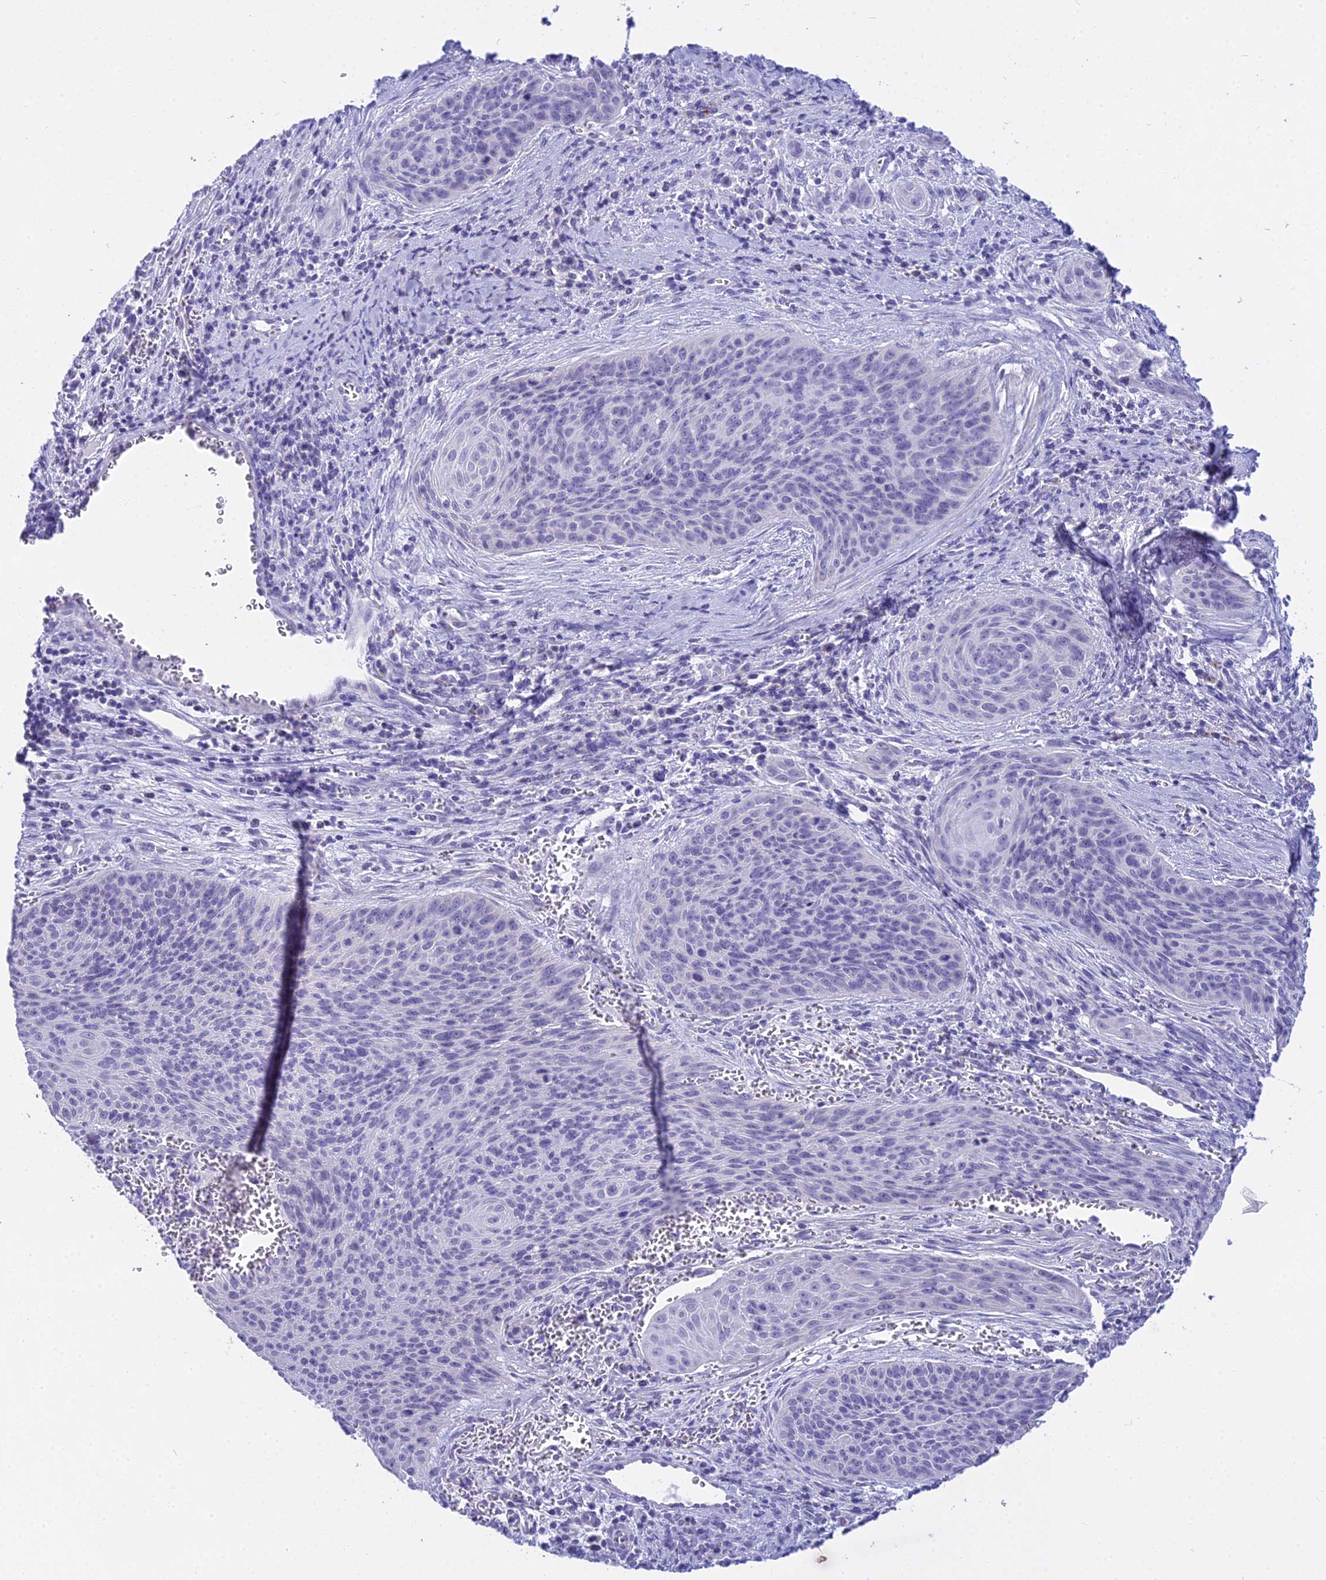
{"staining": {"intensity": "negative", "quantity": "none", "location": "none"}, "tissue": "cervical cancer", "cell_type": "Tumor cells", "image_type": "cancer", "snomed": [{"axis": "morphology", "description": "Squamous cell carcinoma, NOS"}, {"axis": "topography", "description": "Cervix"}], "caption": "Tumor cells are negative for brown protein staining in cervical squamous cell carcinoma.", "gene": "CGB2", "patient": {"sex": "female", "age": 55}}